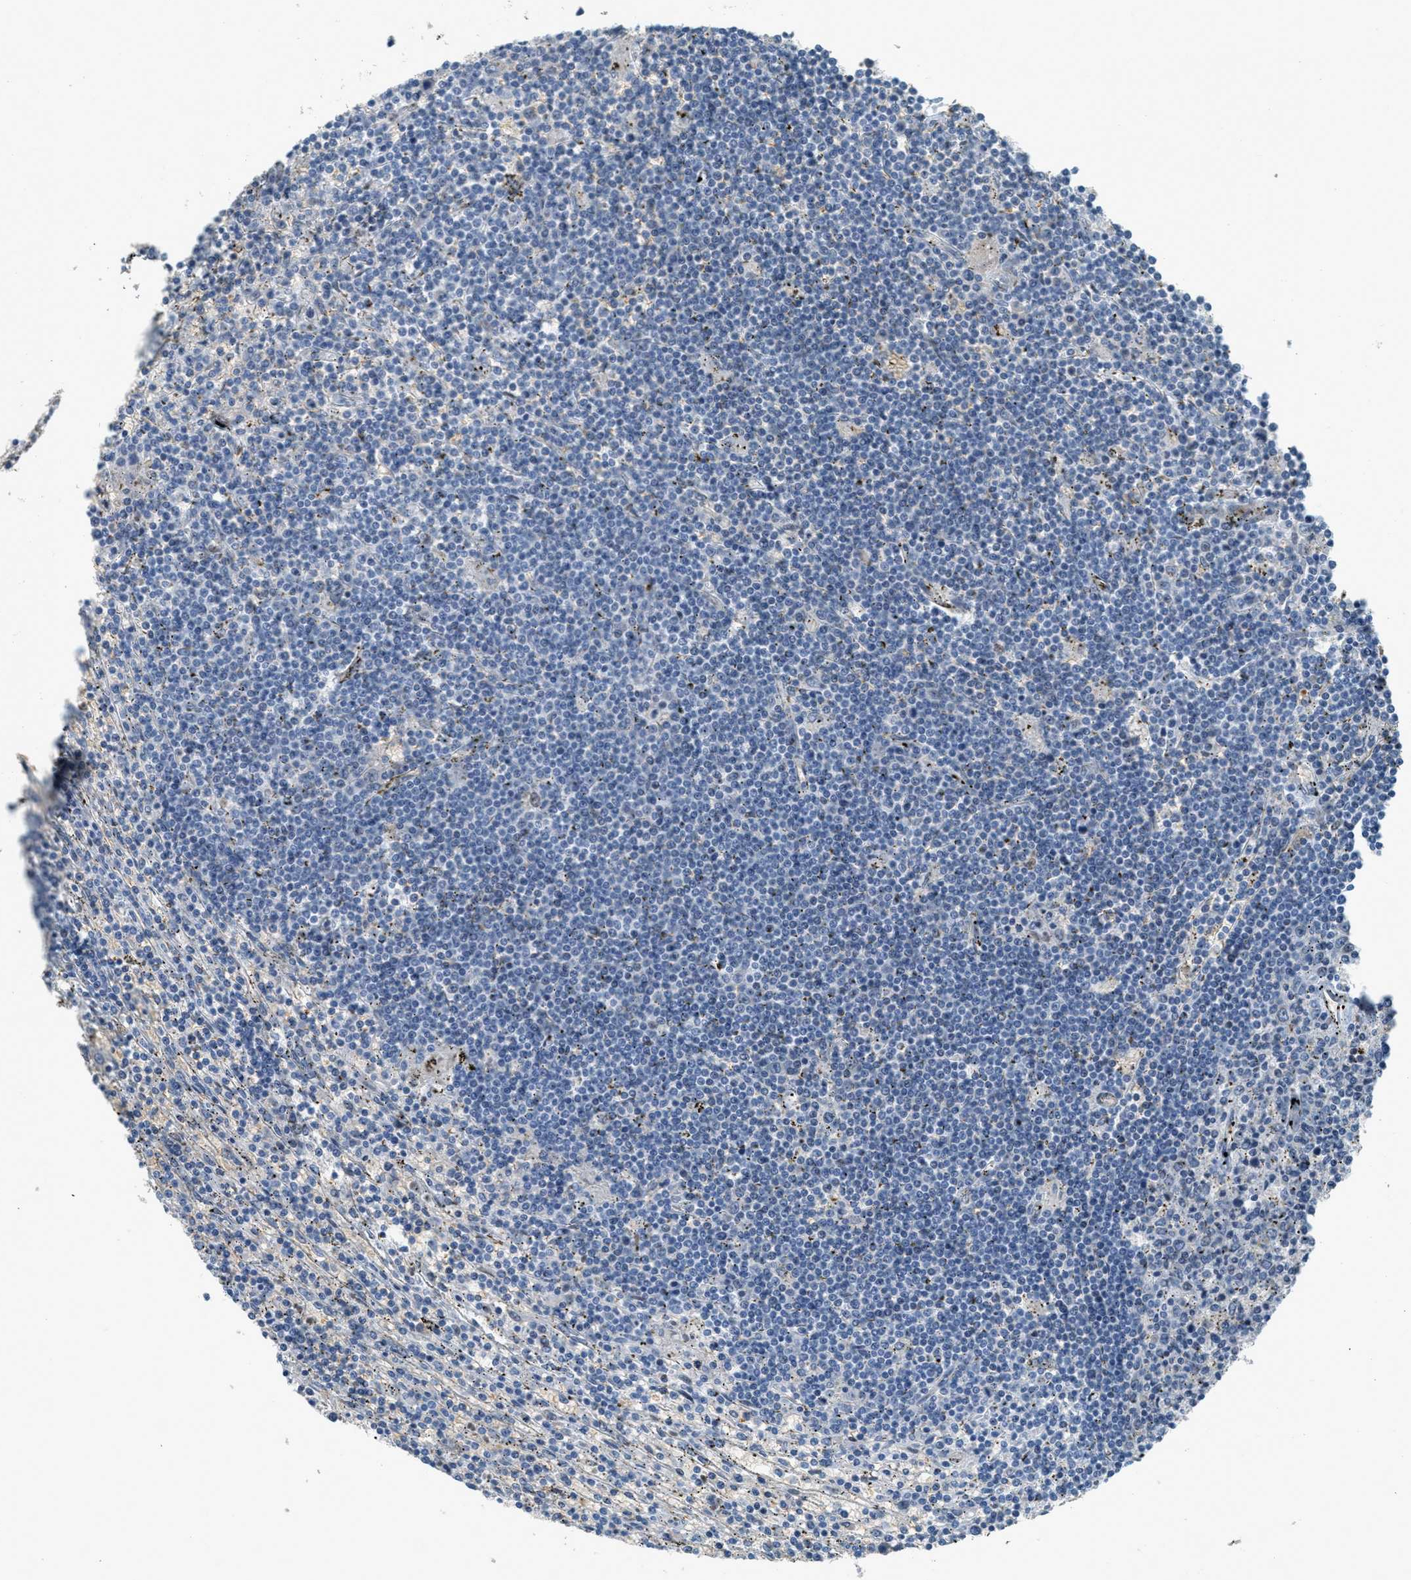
{"staining": {"intensity": "negative", "quantity": "none", "location": "none"}, "tissue": "lymphoma", "cell_type": "Tumor cells", "image_type": "cancer", "snomed": [{"axis": "morphology", "description": "Malignant lymphoma, non-Hodgkin's type, Low grade"}, {"axis": "topography", "description": "Spleen"}], "caption": "The histopathology image shows no staining of tumor cells in malignant lymphoma, non-Hodgkin's type (low-grade). (Immunohistochemistry, brightfield microscopy, high magnification).", "gene": "MRS2", "patient": {"sex": "male", "age": 76}}